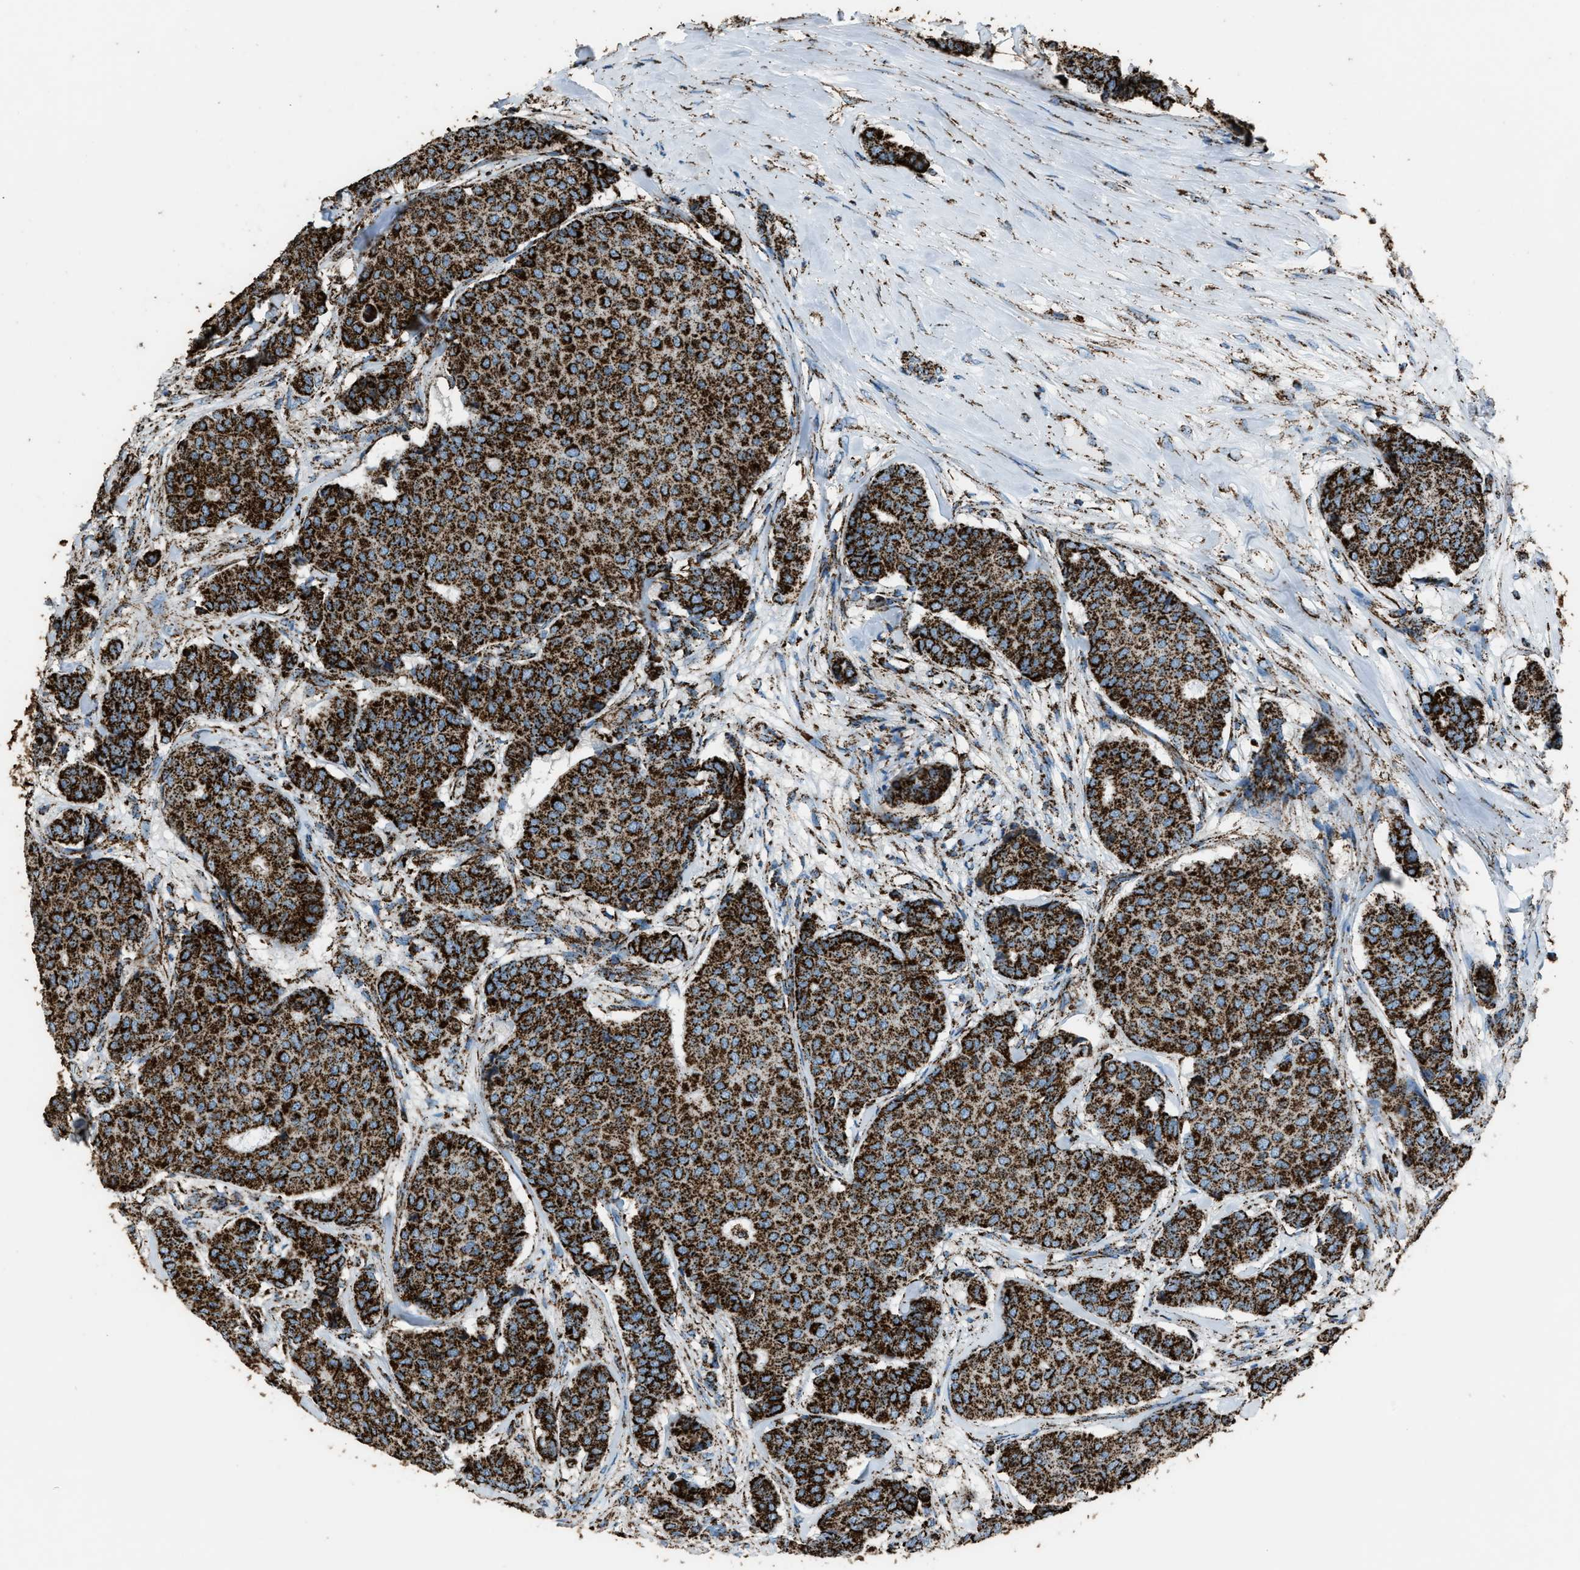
{"staining": {"intensity": "strong", "quantity": ">75%", "location": "cytoplasmic/membranous"}, "tissue": "breast cancer", "cell_type": "Tumor cells", "image_type": "cancer", "snomed": [{"axis": "morphology", "description": "Duct carcinoma"}, {"axis": "topography", "description": "Breast"}], "caption": "An image of breast invasive ductal carcinoma stained for a protein shows strong cytoplasmic/membranous brown staining in tumor cells.", "gene": "MDH2", "patient": {"sex": "female", "age": 75}}